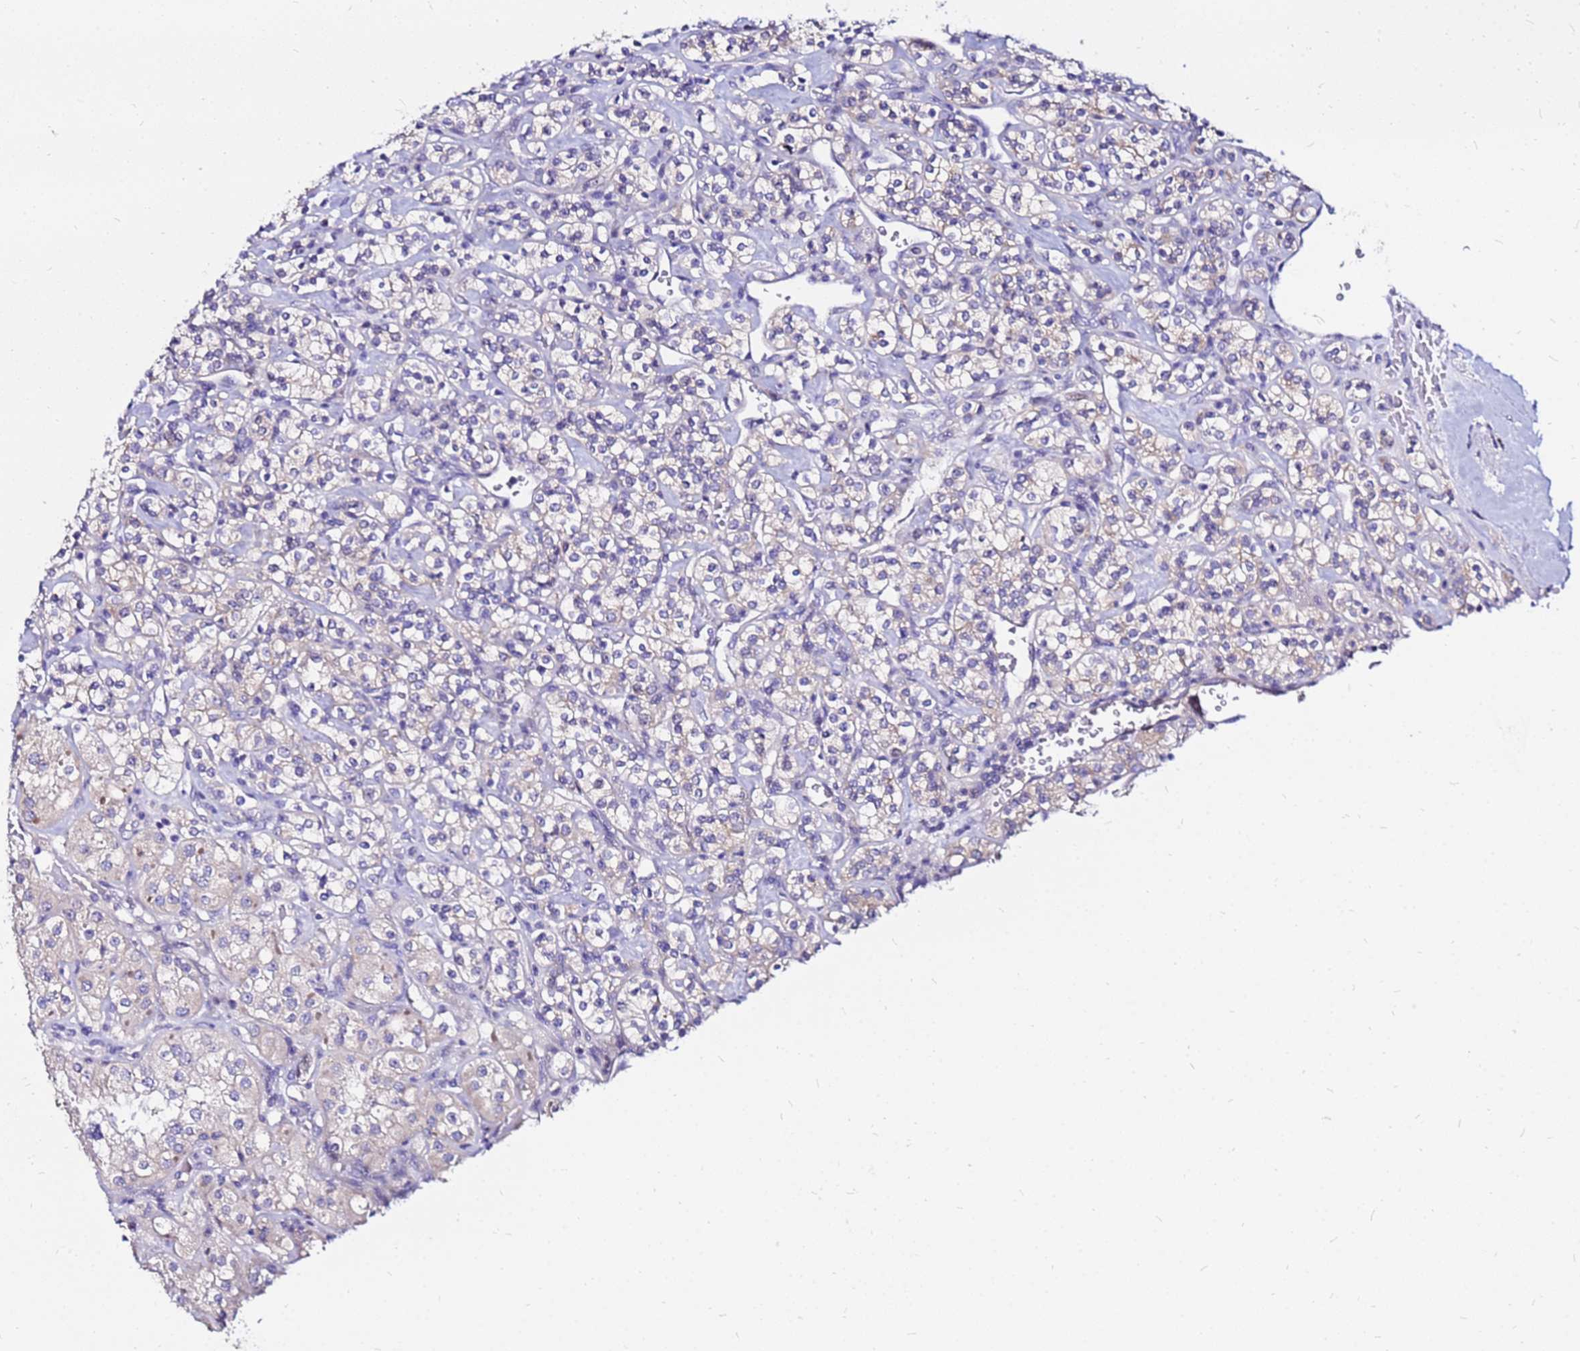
{"staining": {"intensity": "negative", "quantity": "none", "location": "none"}, "tissue": "renal cancer", "cell_type": "Tumor cells", "image_type": "cancer", "snomed": [{"axis": "morphology", "description": "Adenocarcinoma, NOS"}, {"axis": "topography", "description": "Kidney"}], "caption": "Human adenocarcinoma (renal) stained for a protein using immunohistochemistry demonstrates no positivity in tumor cells.", "gene": "ARHGEF5", "patient": {"sex": "male", "age": 77}}